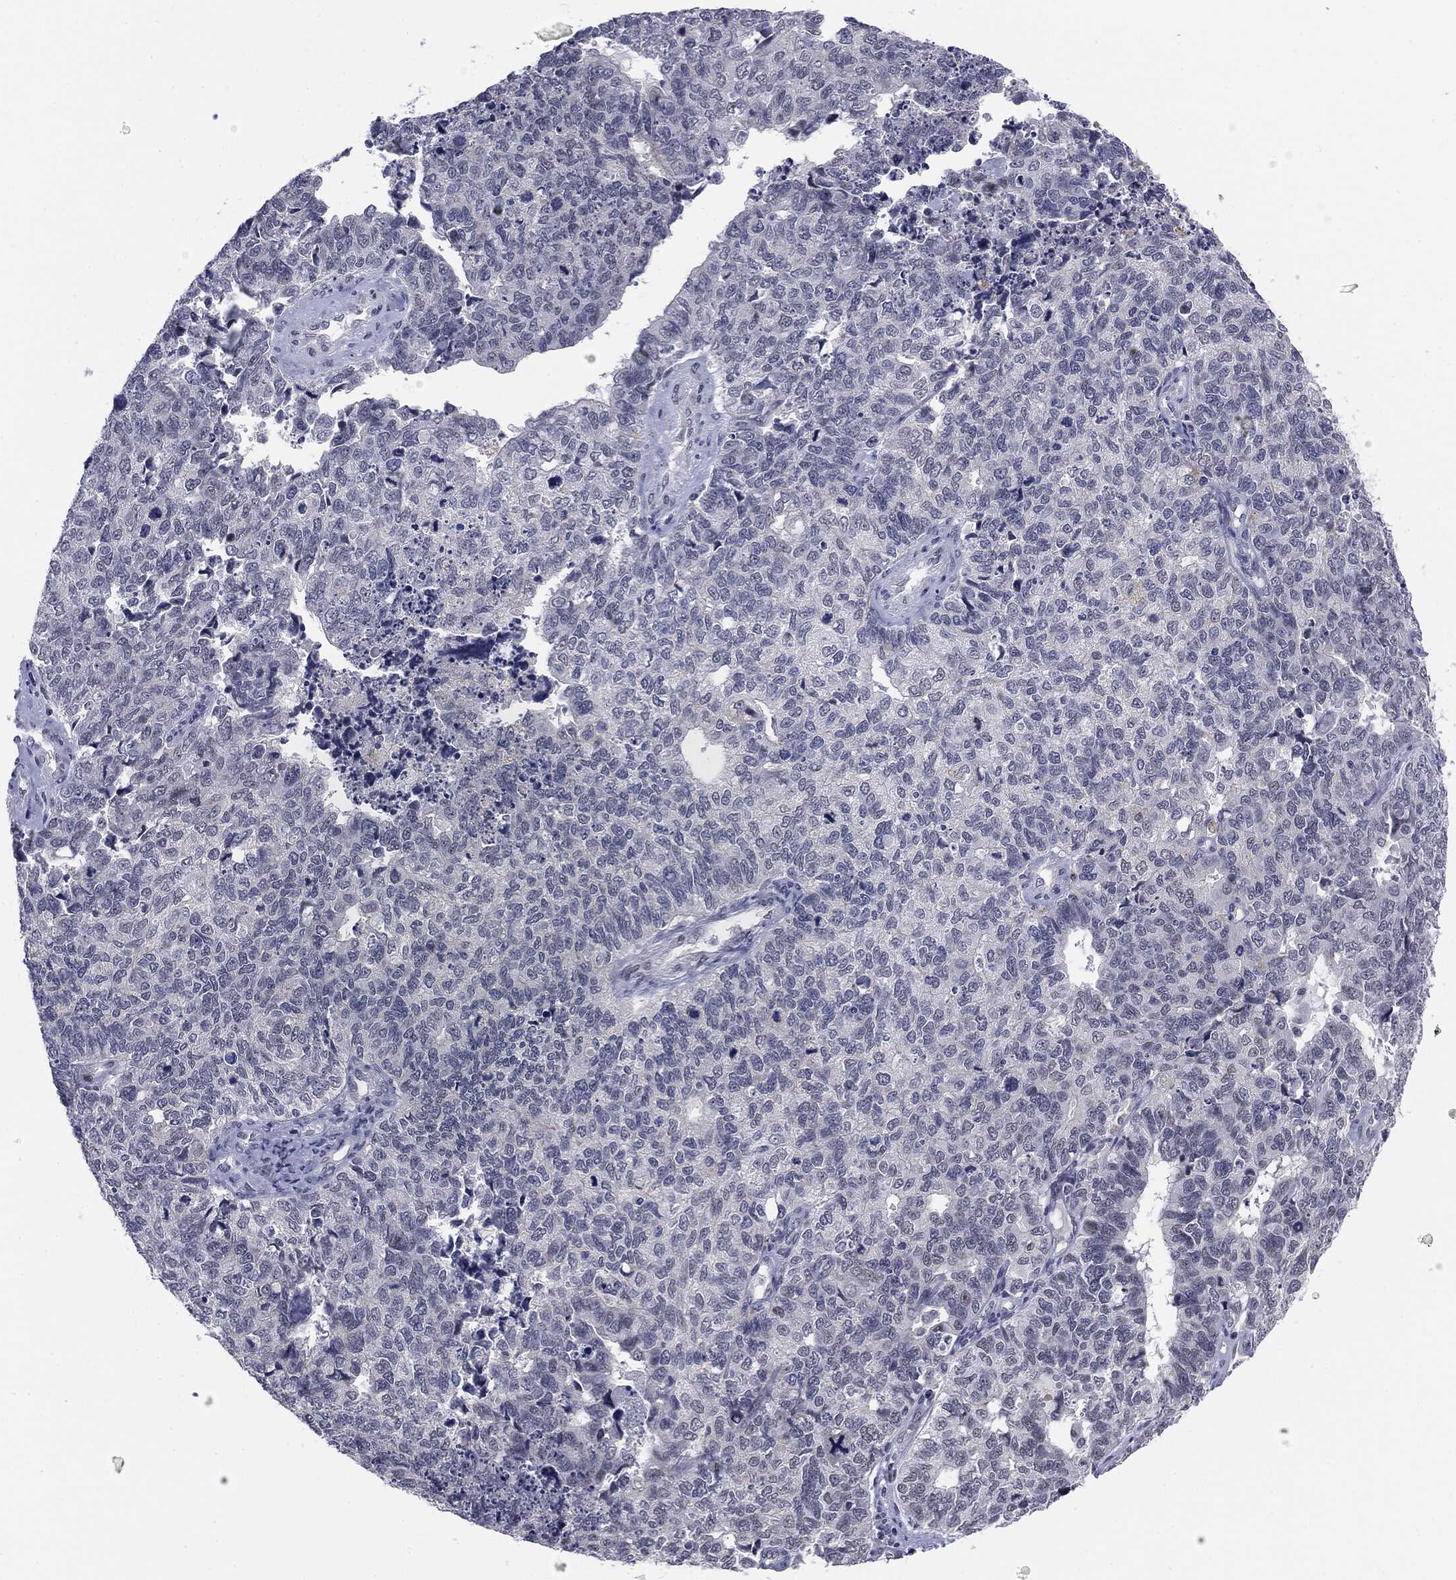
{"staining": {"intensity": "negative", "quantity": "none", "location": "none"}, "tissue": "cervical cancer", "cell_type": "Tumor cells", "image_type": "cancer", "snomed": [{"axis": "morphology", "description": "Squamous cell carcinoma, NOS"}, {"axis": "topography", "description": "Cervix"}], "caption": "IHC image of neoplastic tissue: human cervical cancer (squamous cell carcinoma) stained with DAB demonstrates no significant protein expression in tumor cells.", "gene": "SLC5A5", "patient": {"sex": "female", "age": 63}}